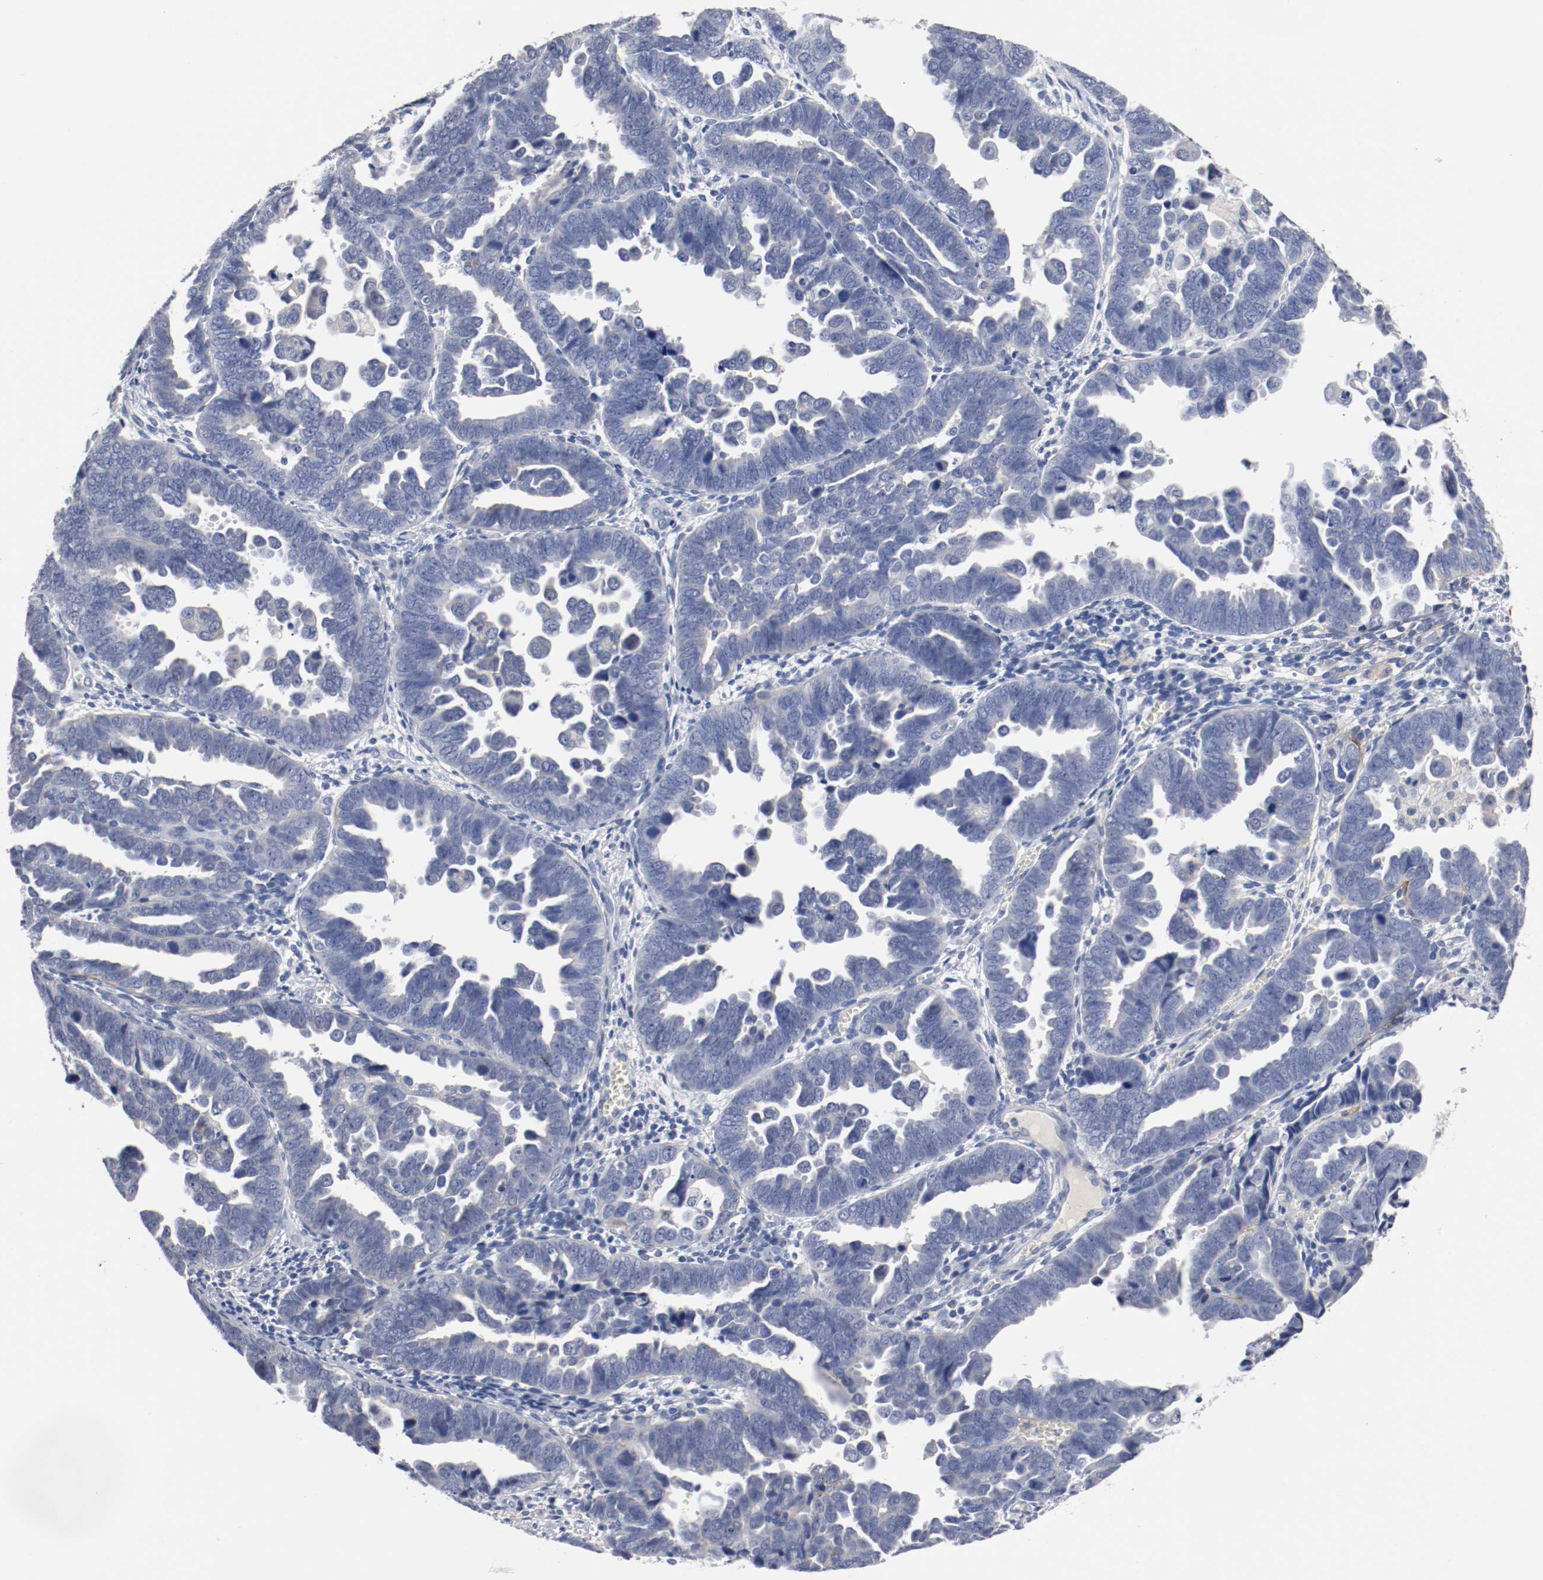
{"staining": {"intensity": "negative", "quantity": "none", "location": "none"}, "tissue": "endometrial cancer", "cell_type": "Tumor cells", "image_type": "cancer", "snomed": [{"axis": "morphology", "description": "Adenocarcinoma, NOS"}, {"axis": "topography", "description": "Endometrium"}], "caption": "Human endometrial cancer (adenocarcinoma) stained for a protein using immunohistochemistry (IHC) shows no staining in tumor cells.", "gene": "TNC", "patient": {"sex": "female", "age": 75}}